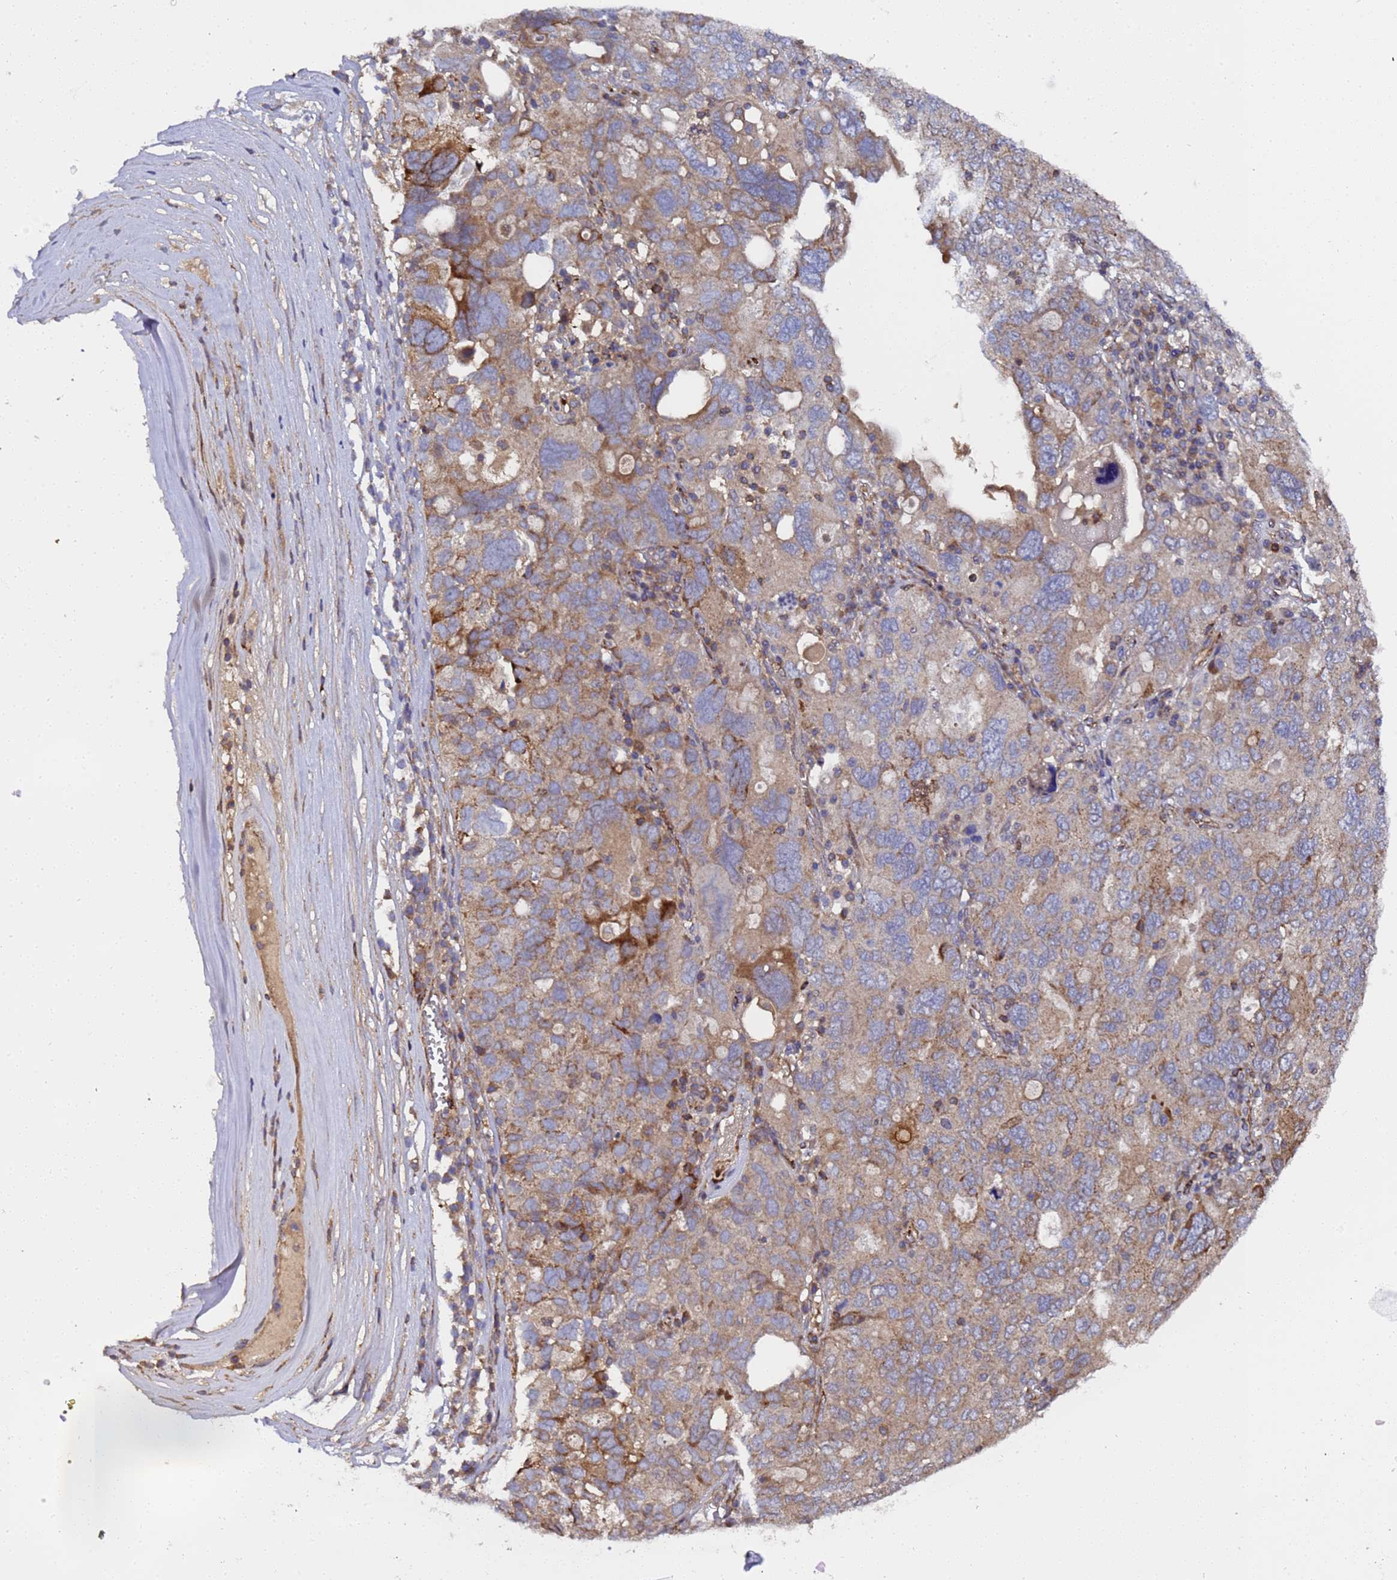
{"staining": {"intensity": "moderate", "quantity": "<25%", "location": "cytoplasmic/membranous"}, "tissue": "ovarian cancer", "cell_type": "Tumor cells", "image_type": "cancer", "snomed": [{"axis": "morphology", "description": "Carcinoma, endometroid"}, {"axis": "topography", "description": "Ovary"}], "caption": "DAB (3,3'-diaminobenzidine) immunohistochemical staining of ovarian endometroid carcinoma reveals moderate cytoplasmic/membranous protein positivity in about <25% of tumor cells.", "gene": "MOCS1", "patient": {"sex": "female", "age": 62}}